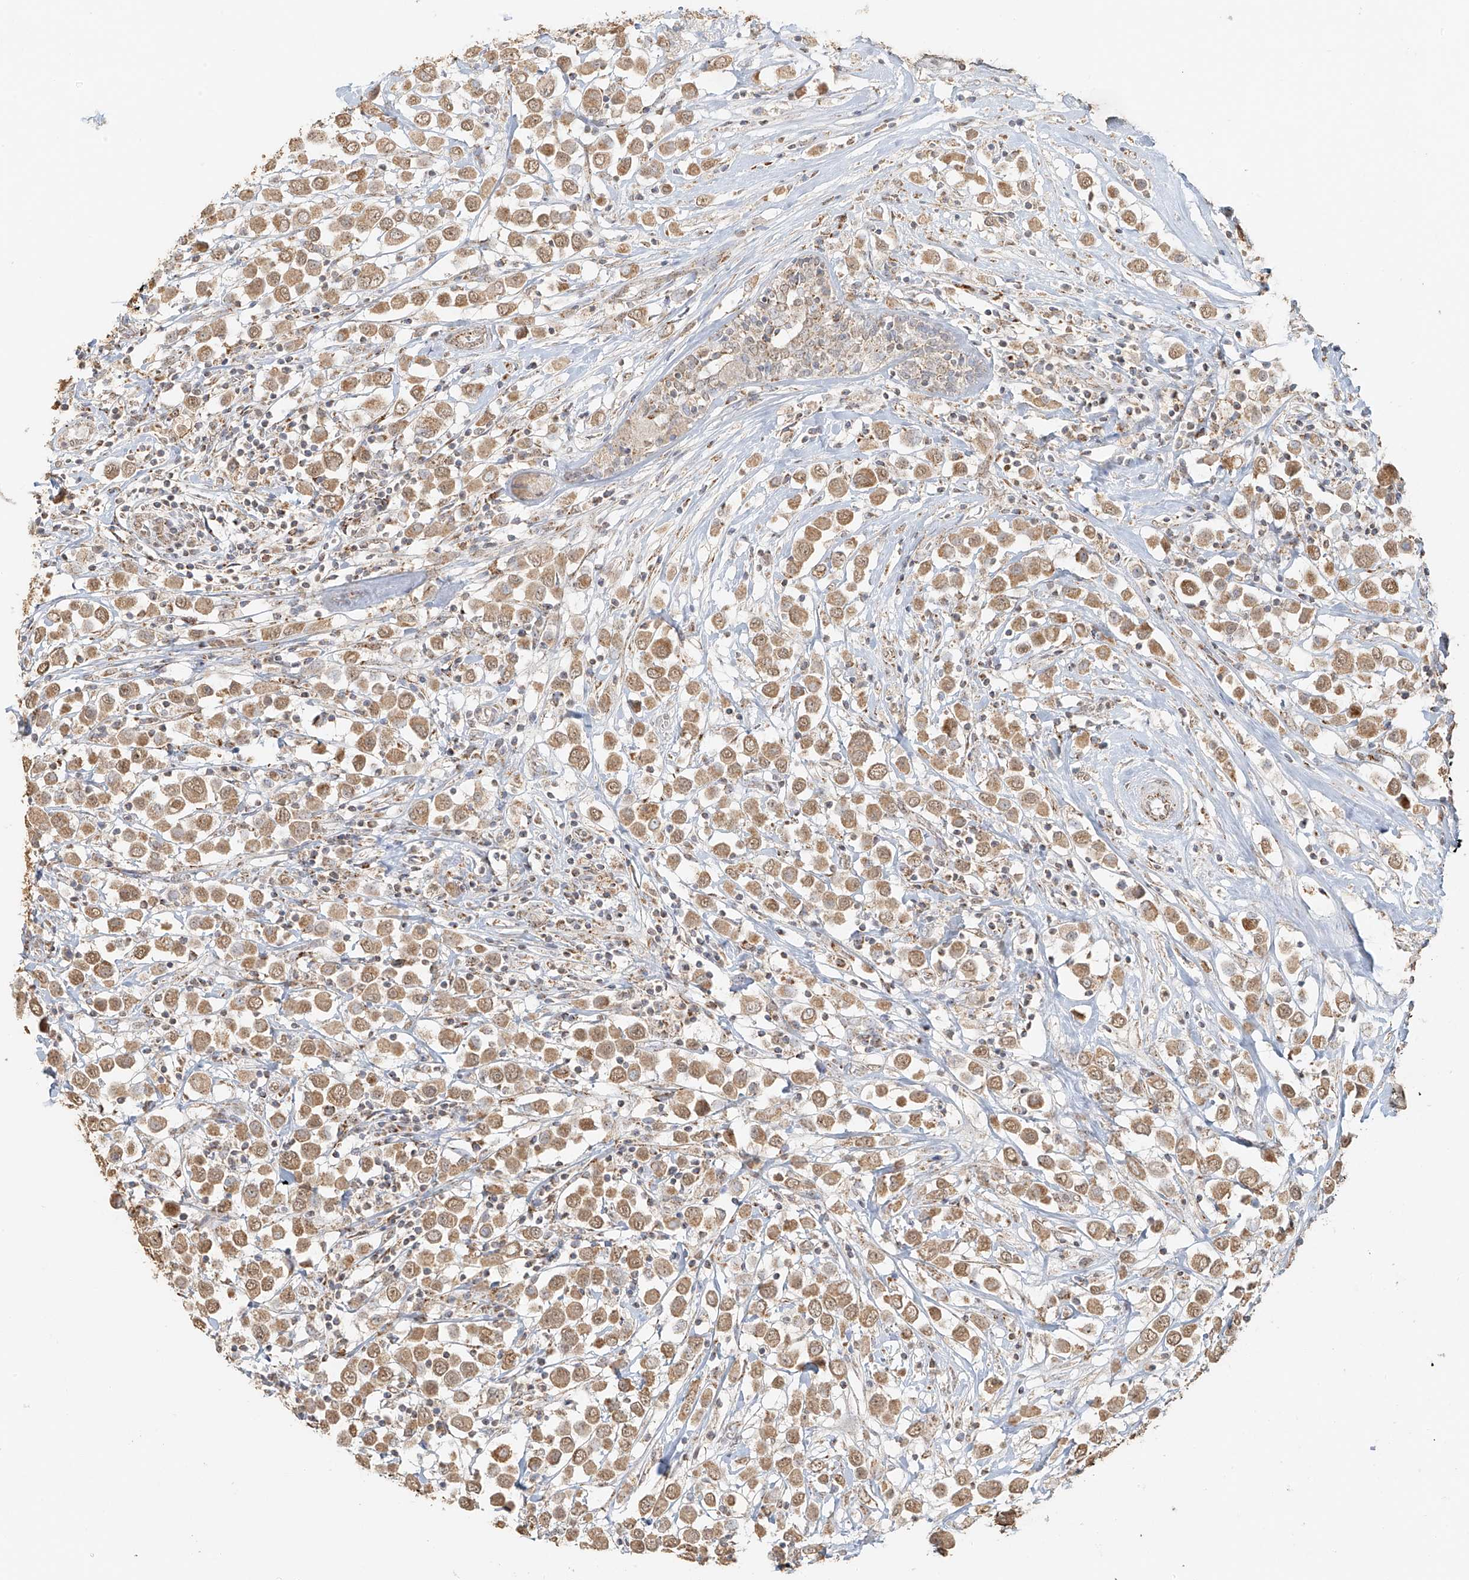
{"staining": {"intensity": "moderate", "quantity": ">75%", "location": "cytoplasmic/membranous"}, "tissue": "breast cancer", "cell_type": "Tumor cells", "image_type": "cancer", "snomed": [{"axis": "morphology", "description": "Duct carcinoma"}, {"axis": "topography", "description": "Breast"}], "caption": "Intraductal carcinoma (breast) stained with DAB IHC shows medium levels of moderate cytoplasmic/membranous expression in about >75% of tumor cells. The staining was performed using DAB (3,3'-diaminobenzidine) to visualize the protein expression in brown, while the nuclei were stained in blue with hematoxylin (Magnification: 20x).", "gene": "MIPEP", "patient": {"sex": "female", "age": 61}}